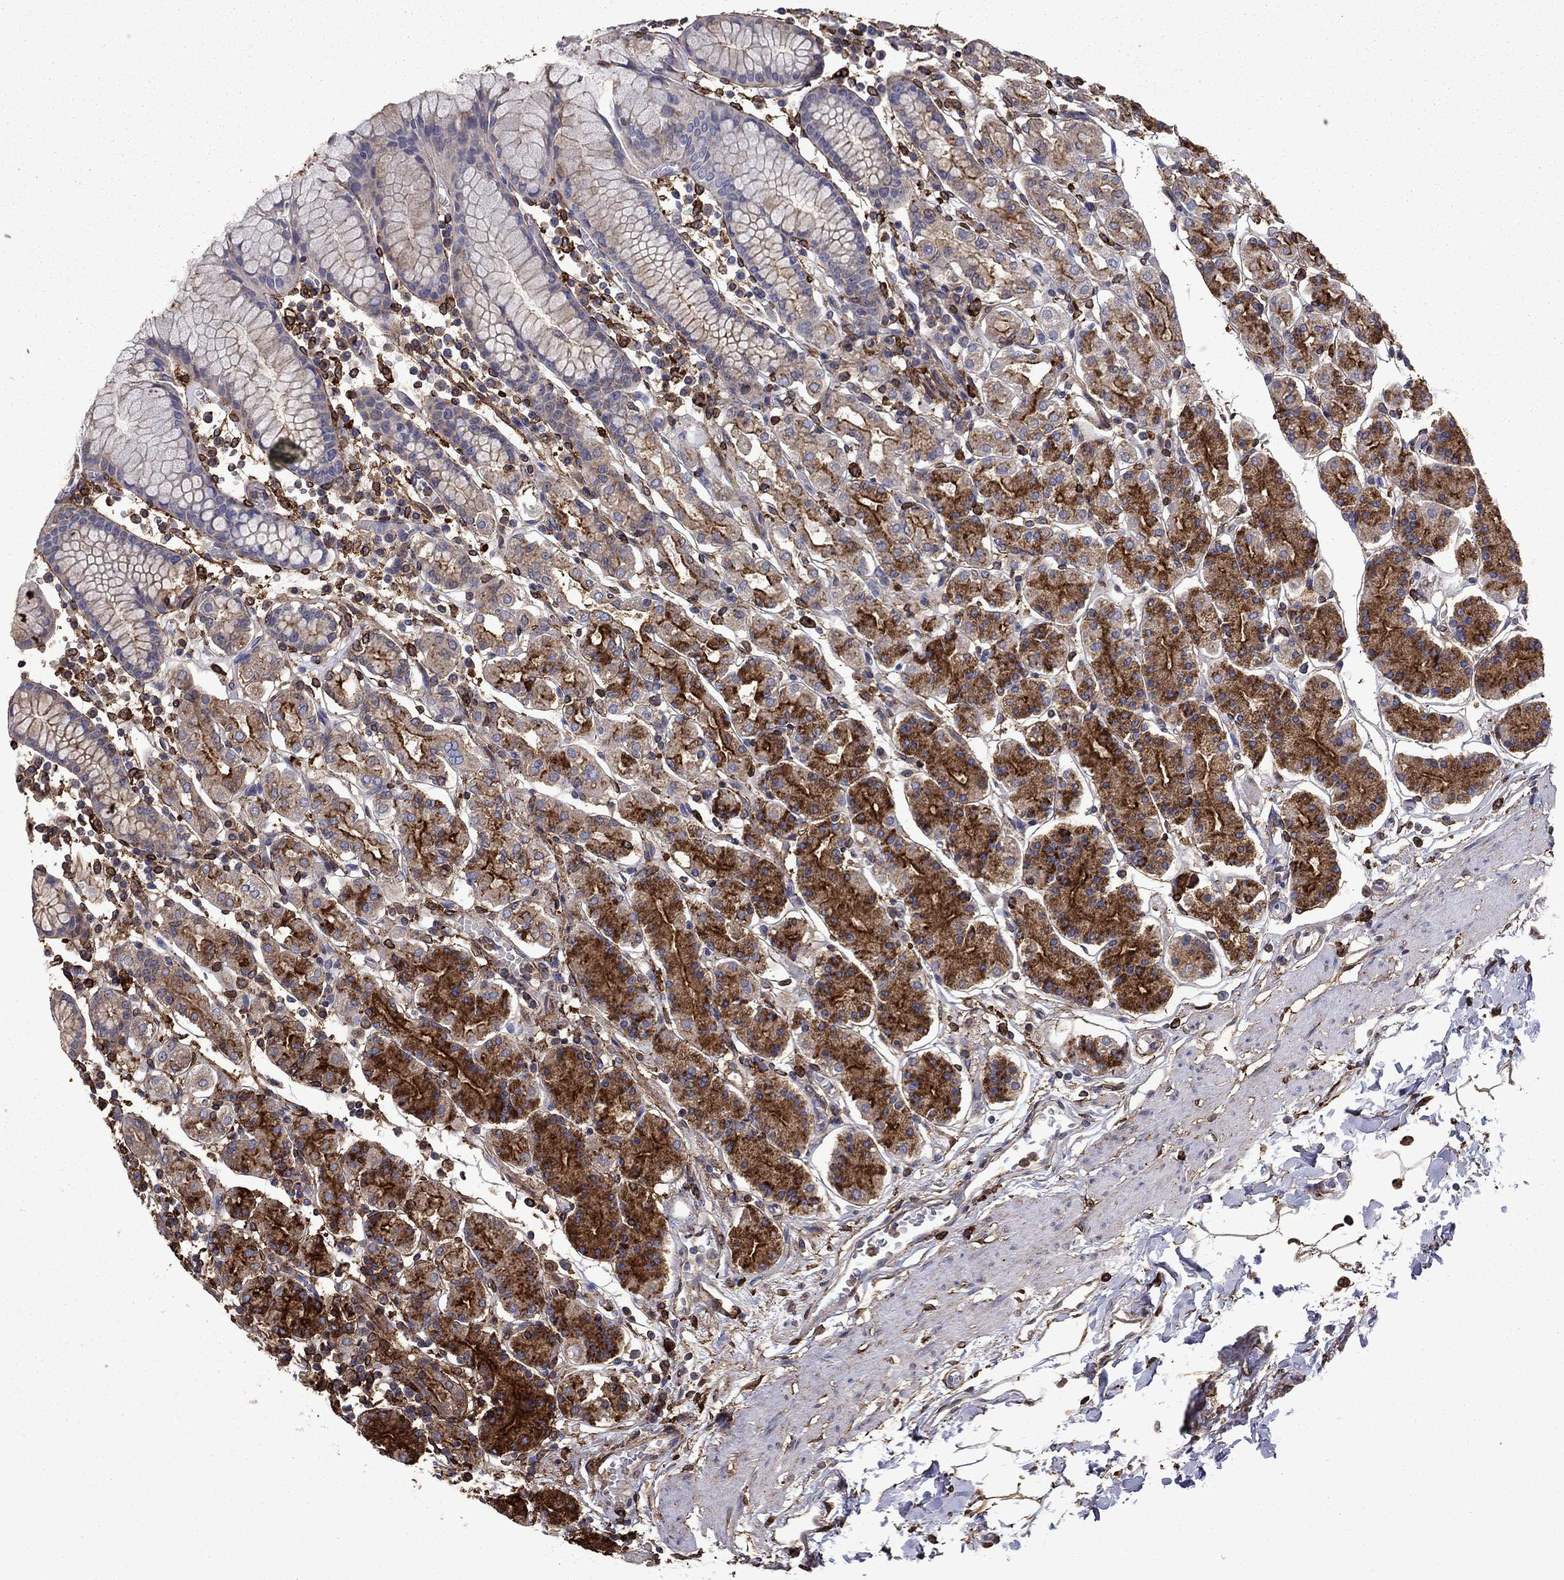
{"staining": {"intensity": "strong", "quantity": "25%-75%", "location": "cytoplasmic/membranous"}, "tissue": "stomach", "cell_type": "Glandular cells", "image_type": "normal", "snomed": [{"axis": "morphology", "description": "Normal tissue, NOS"}, {"axis": "topography", "description": "Stomach, upper"}, {"axis": "topography", "description": "Stomach"}], "caption": "An IHC histopathology image of normal tissue is shown. Protein staining in brown labels strong cytoplasmic/membranous positivity in stomach within glandular cells.", "gene": "PLAU", "patient": {"sex": "male", "age": 62}}